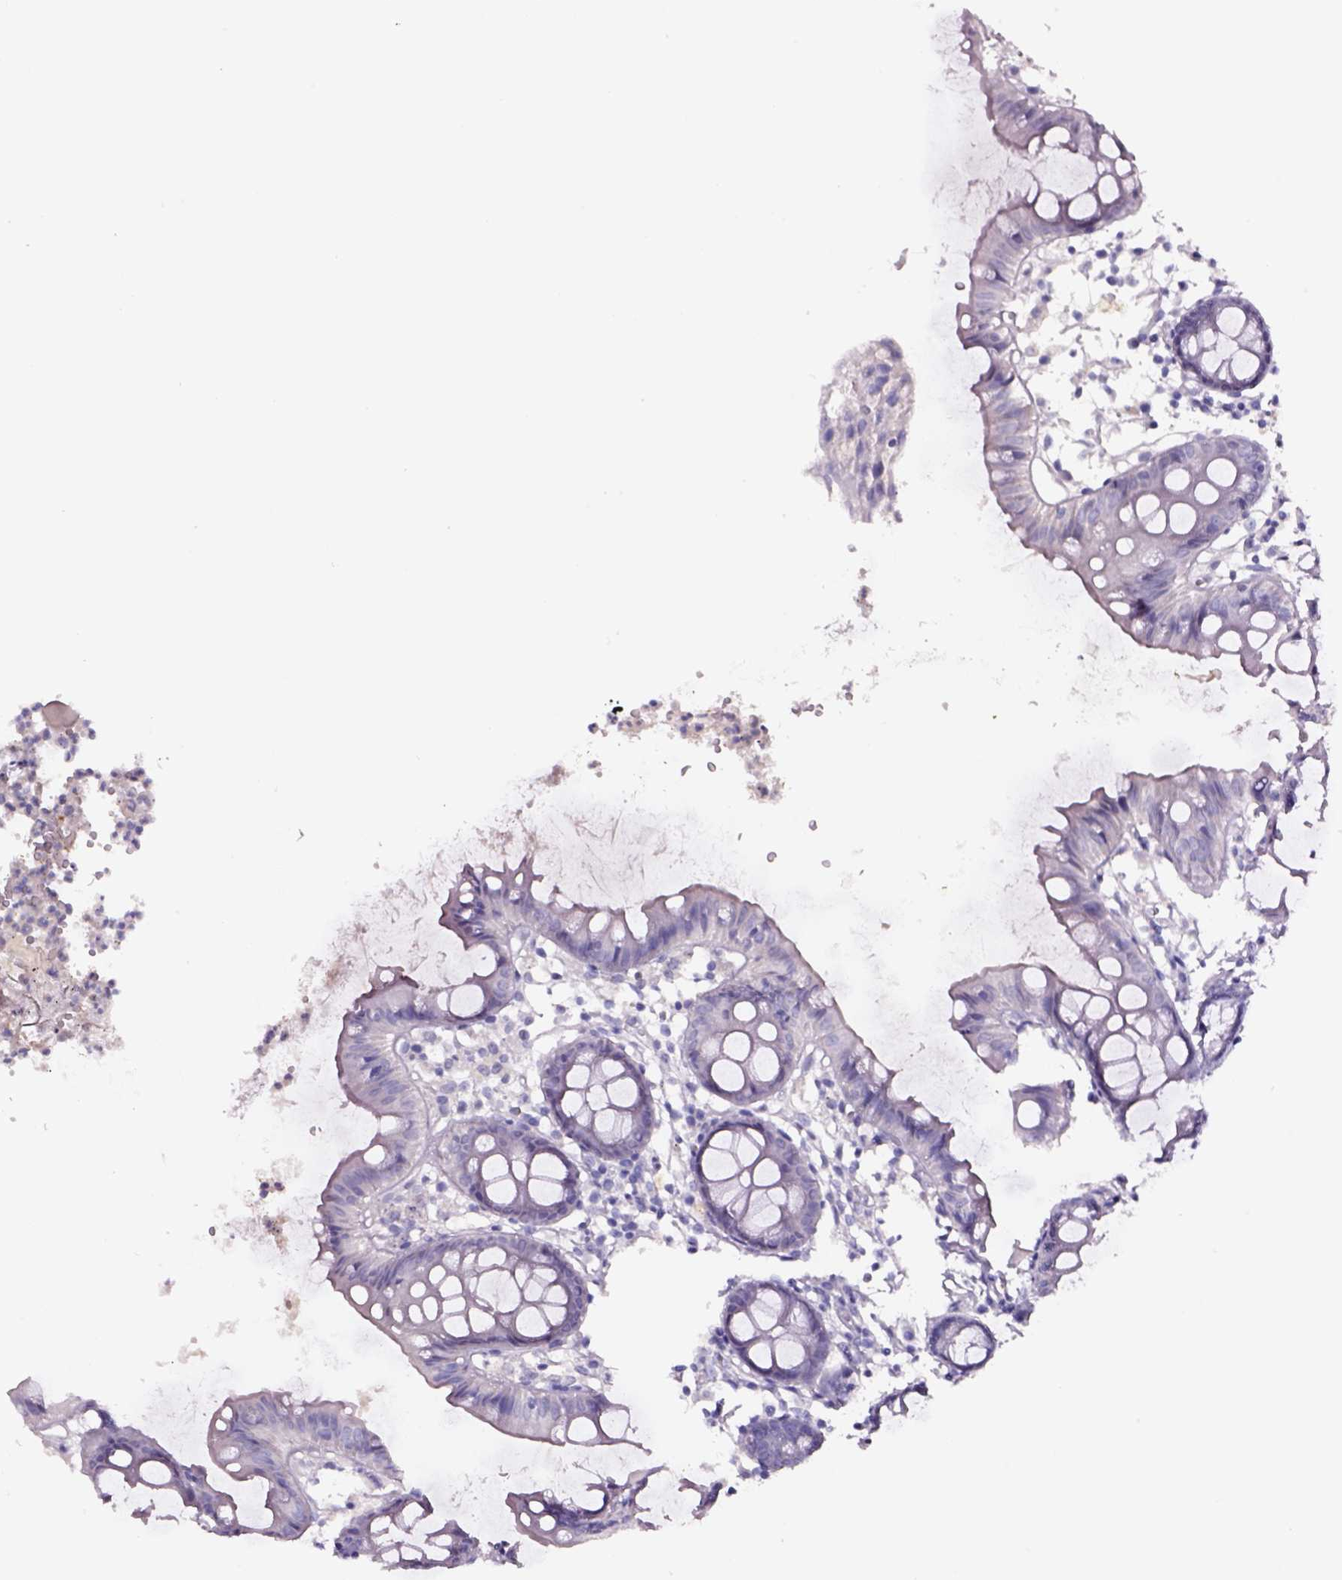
{"staining": {"intensity": "negative", "quantity": "none", "location": "none"}, "tissue": "colon", "cell_type": "Endothelial cells", "image_type": "normal", "snomed": [{"axis": "morphology", "description": "Normal tissue, NOS"}, {"axis": "topography", "description": "Colon"}], "caption": "A photomicrograph of colon stained for a protein reveals no brown staining in endothelial cells. (Brightfield microscopy of DAB immunohistochemistry at high magnification).", "gene": "SMIM17", "patient": {"sex": "female", "age": 84}}